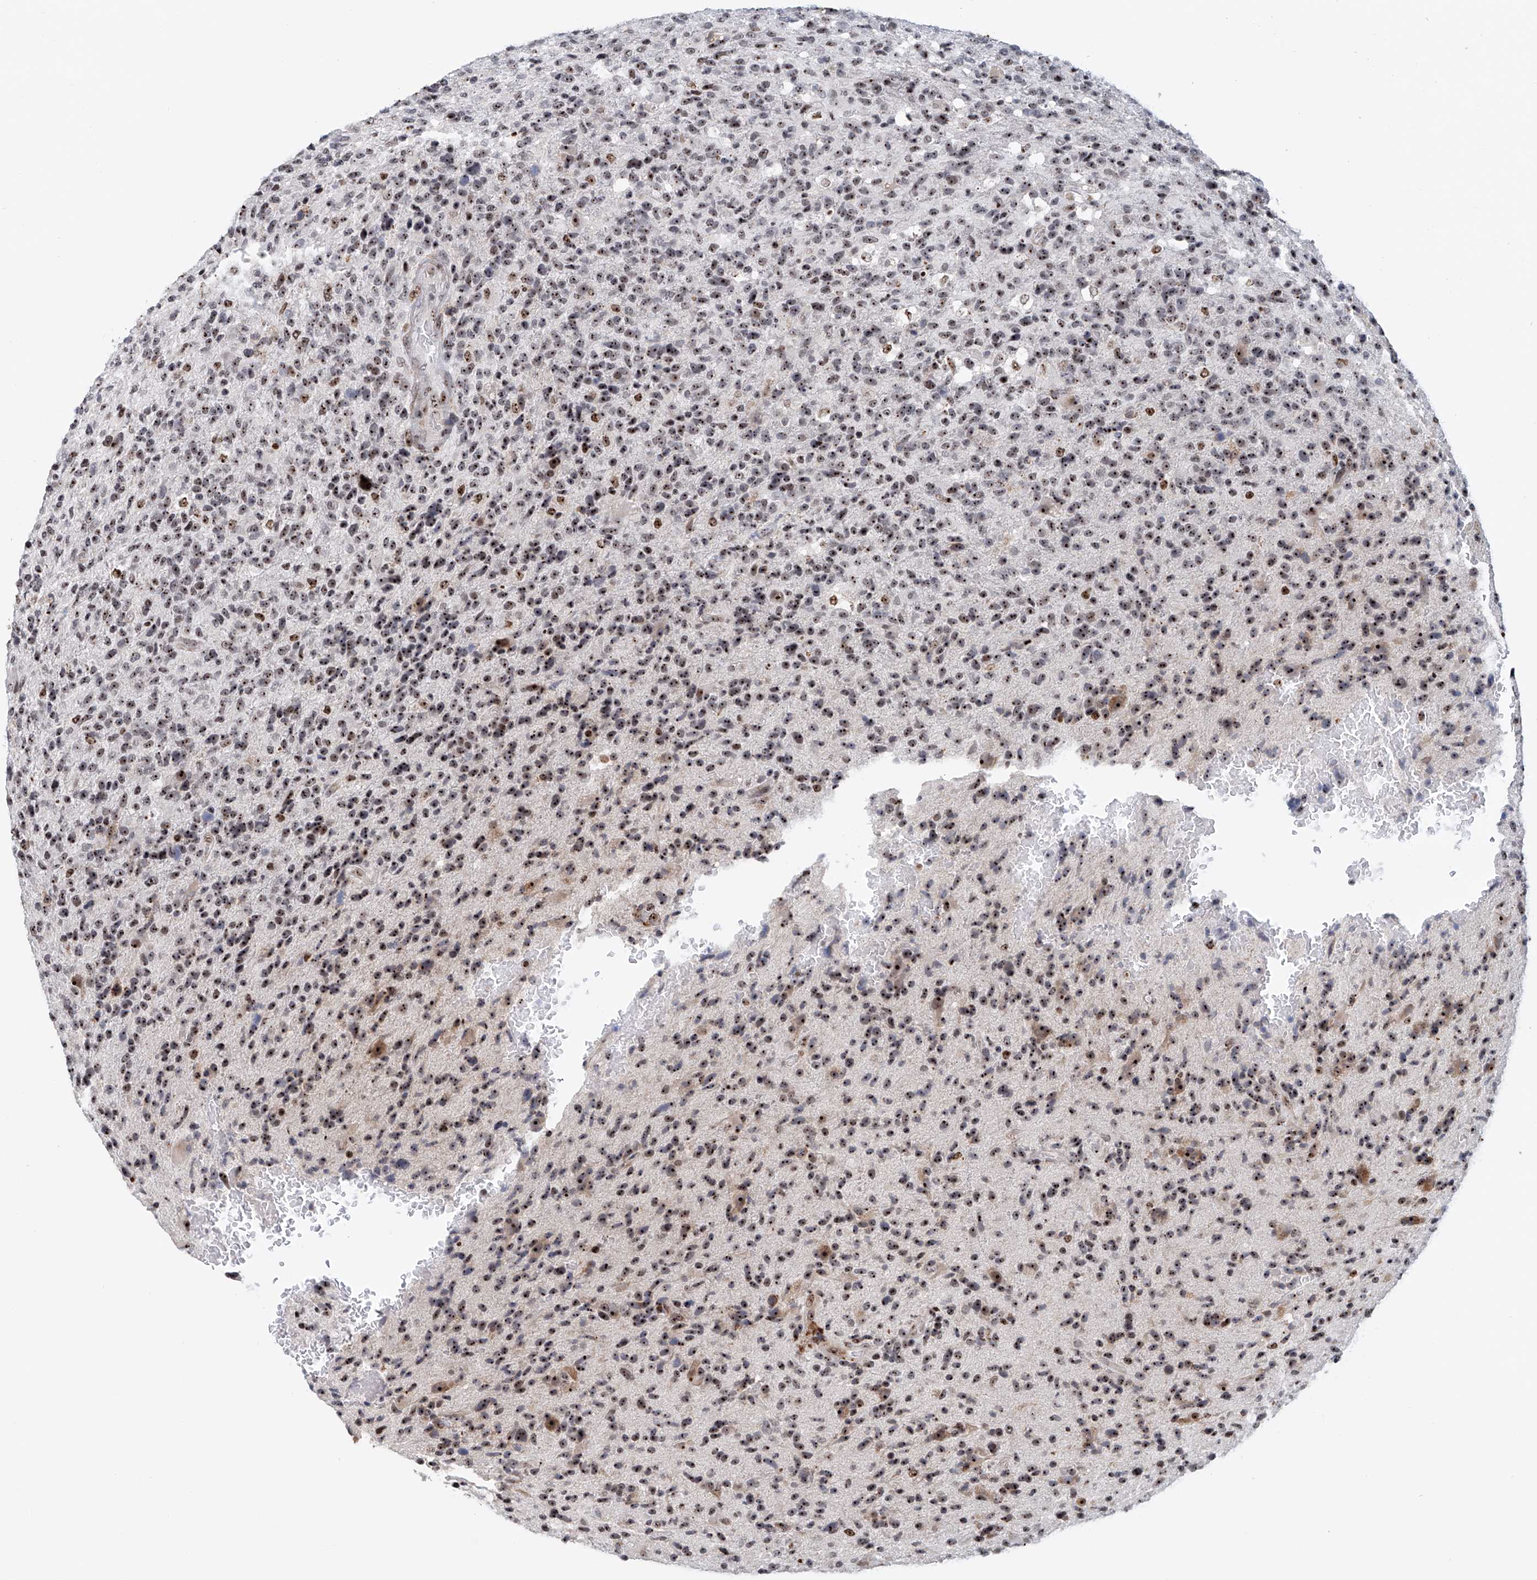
{"staining": {"intensity": "moderate", "quantity": "<25%", "location": "nuclear"}, "tissue": "glioma", "cell_type": "Tumor cells", "image_type": "cancer", "snomed": [{"axis": "morphology", "description": "Glioma, malignant, High grade"}, {"axis": "topography", "description": "Brain"}], "caption": "IHC (DAB (3,3'-diaminobenzidine)) staining of malignant glioma (high-grade) displays moderate nuclear protein positivity in approximately <25% of tumor cells.", "gene": "PRUNE2", "patient": {"sex": "male", "age": 72}}